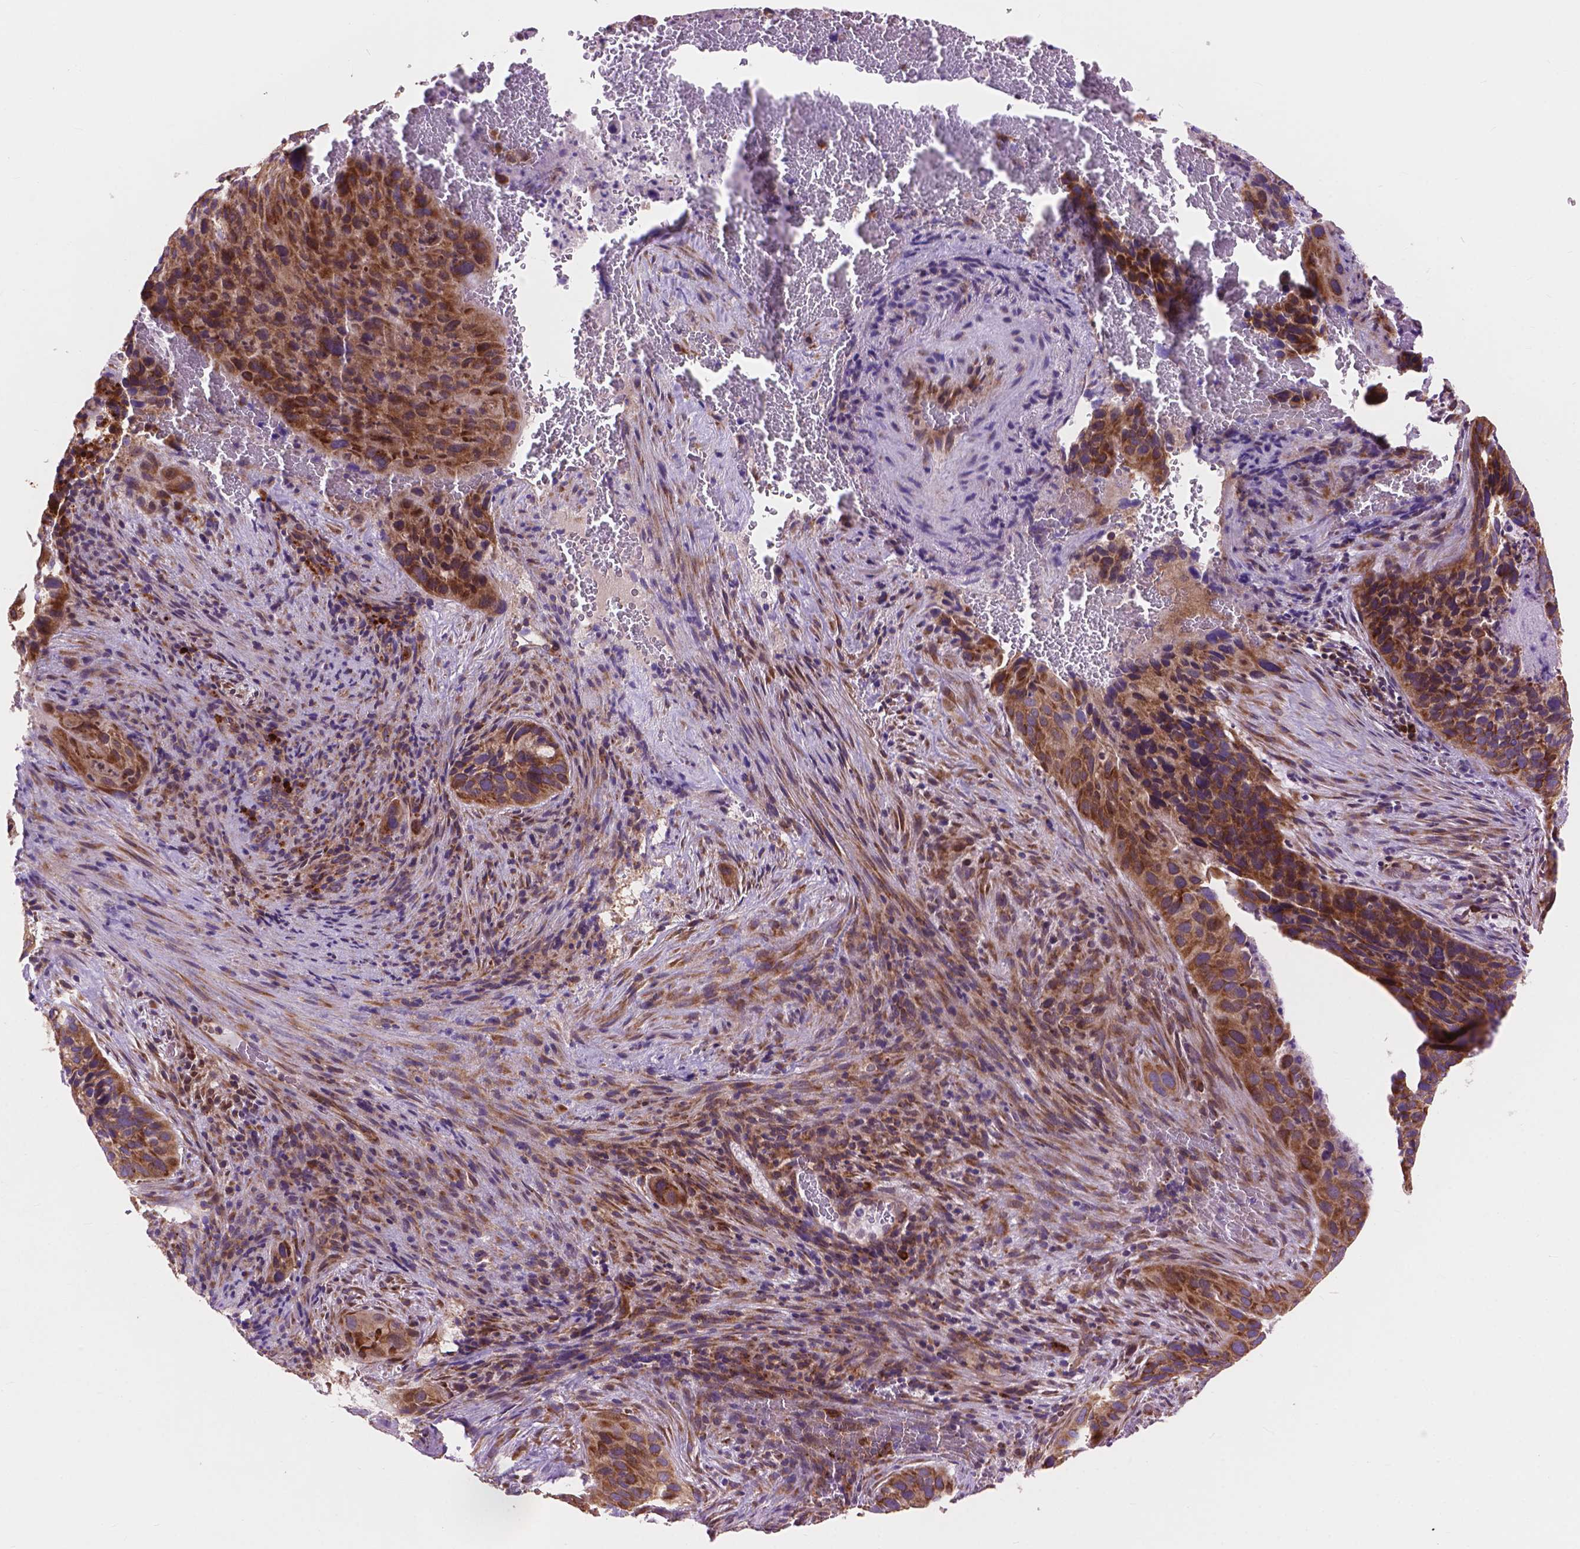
{"staining": {"intensity": "moderate", "quantity": ">75%", "location": "cytoplasmic/membranous"}, "tissue": "cervical cancer", "cell_type": "Tumor cells", "image_type": "cancer", "snomed": [{"axis": "morphology", "description": "Squamous cell carcinoma, NOS"}, {"axis": "topography", "description": "Cervix"}], "caption": "Approximately >75% of tumor cells in human cervical cancer display moderate cytoplasmic/membranous protein positivity as visualized by brown immunohistochemical staining.", "gene": "RPL37A", "patient": {"sex": "female", "age": 38}}